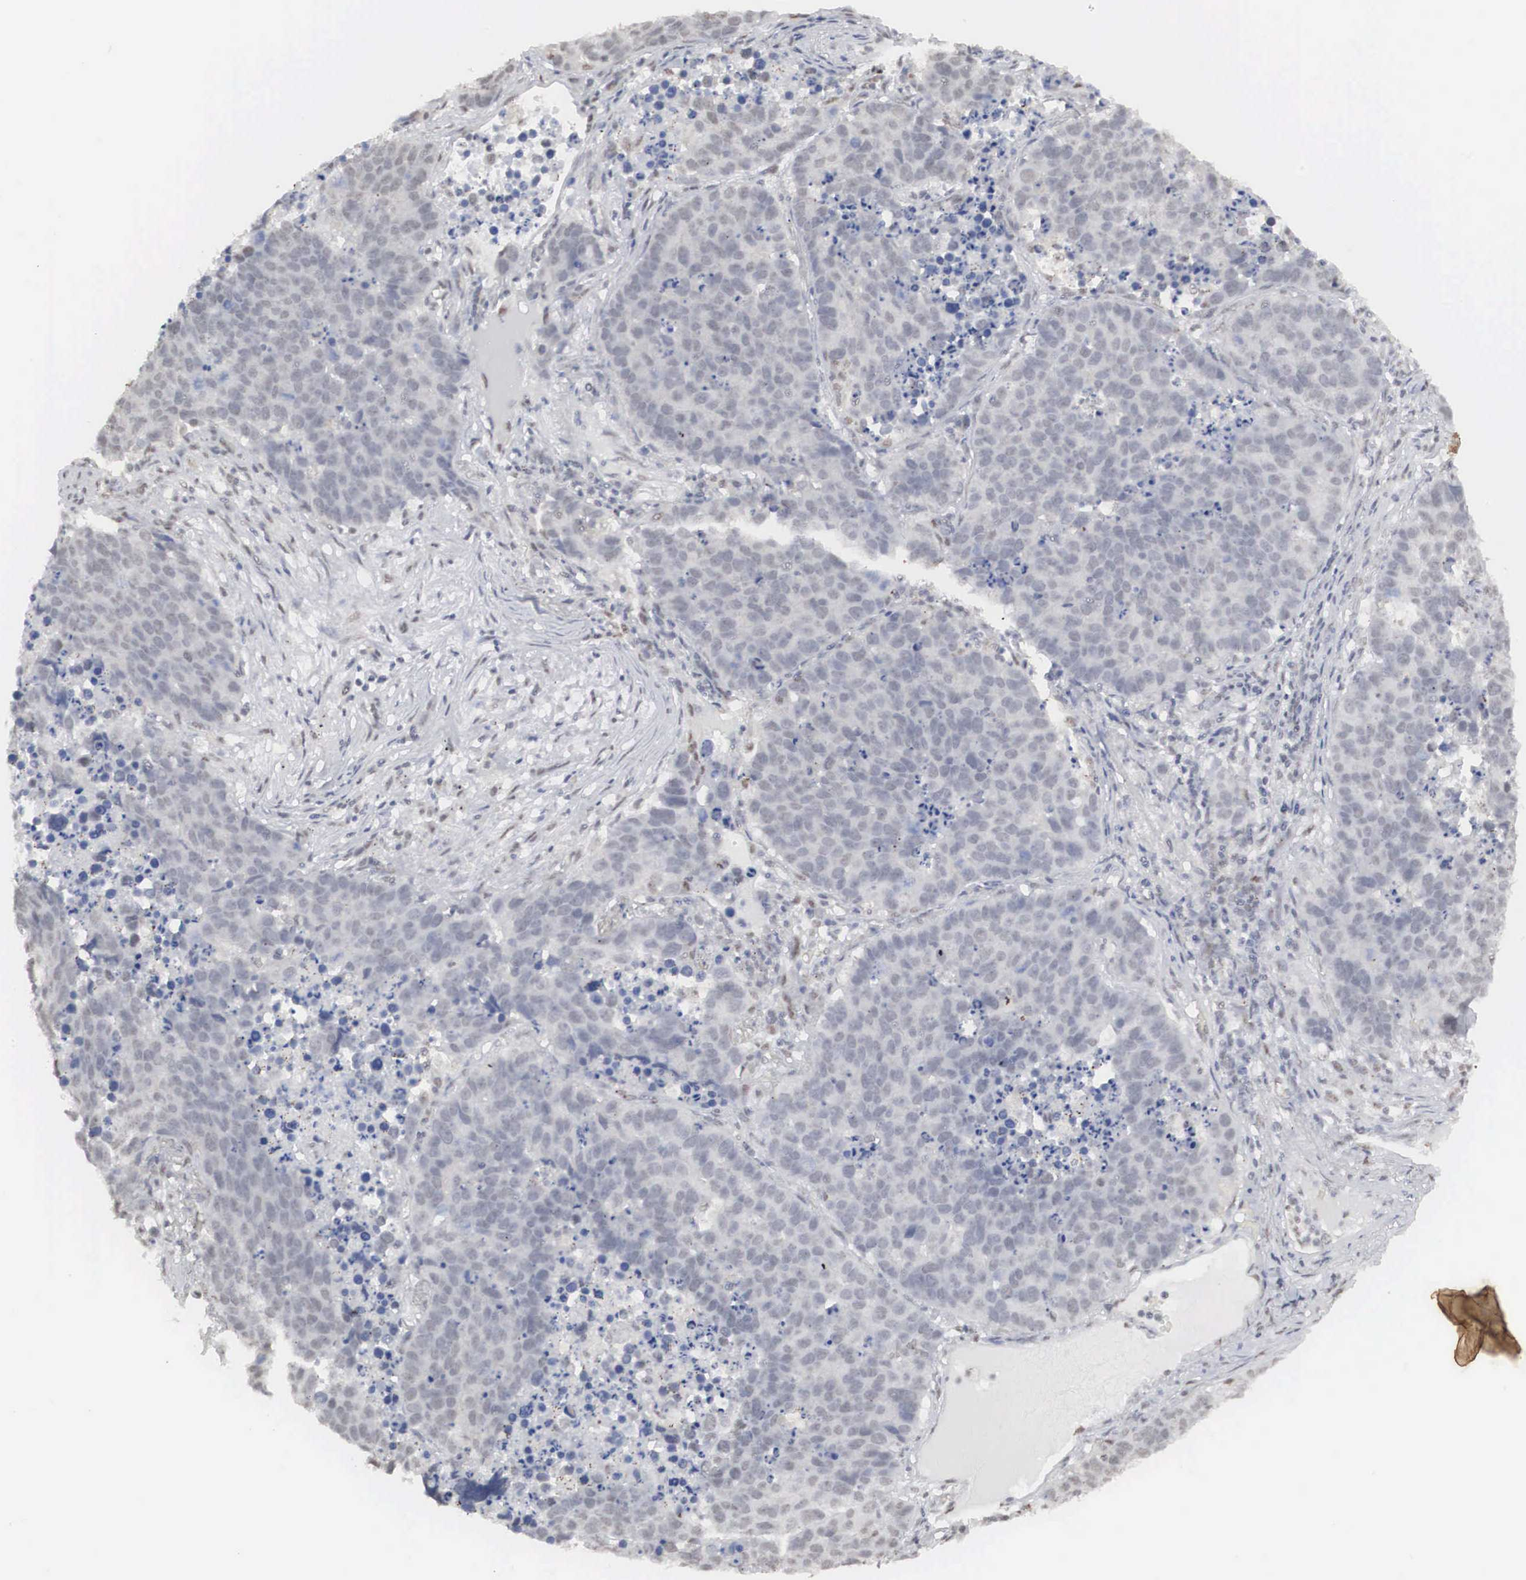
{"staining": {"intensity": "negative", "quantity": "none", "location": "none"}, "tissue": "lung cancer", "cell_type": "Tumor cells", "image_type": "cancer", "snomed": [{"axis": "morphology", "description": "Carcinoid, malignant, NOS"}, {"axis": "topography", "description": "Lung"}], "caption": "The immunohistochemistry micrograph has no significant expression in tumor cells of lung cancer (carcinoid (malignant)) tissue.", "gene": "AUTS2", "patient": {"sex": "male", "age": 60}}